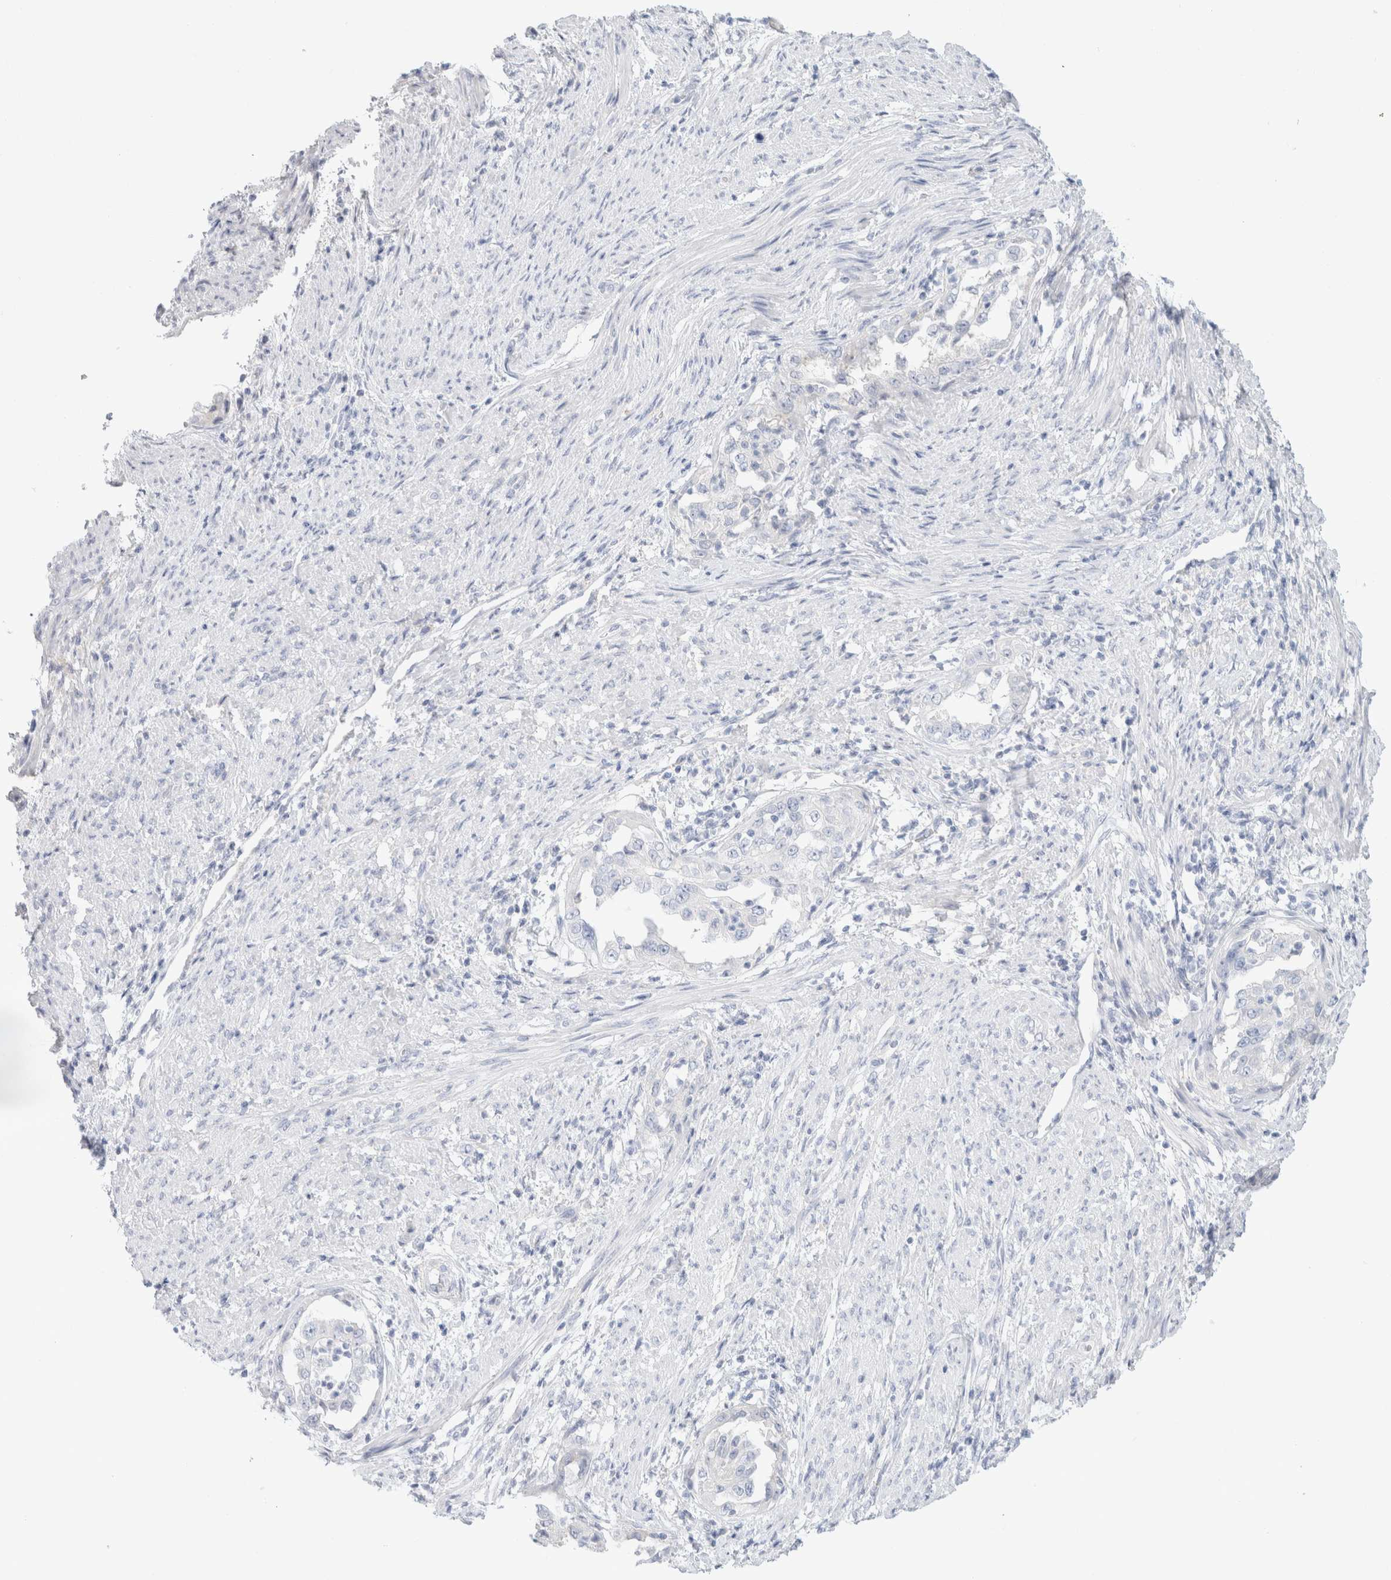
{"staining": {"intensity": "negative", "quantity": "none", "location": "none"}, "tissue": "endometrial cancer", "cell_type": "Tumor cells", "image_type": "cancer", "snomed": [{"axis": "morphology", "description": "Adenocarcinoma, NOS"}, {"axis": "topography", "description": "Endometrium"}], "caption": "Immunohistochemical staining of human endometrial cancer (adenocarcinoma) displays no significant expression in tumor cells.", "gene": "CPQ", "patient": {"sex": "female", "age": 85}}